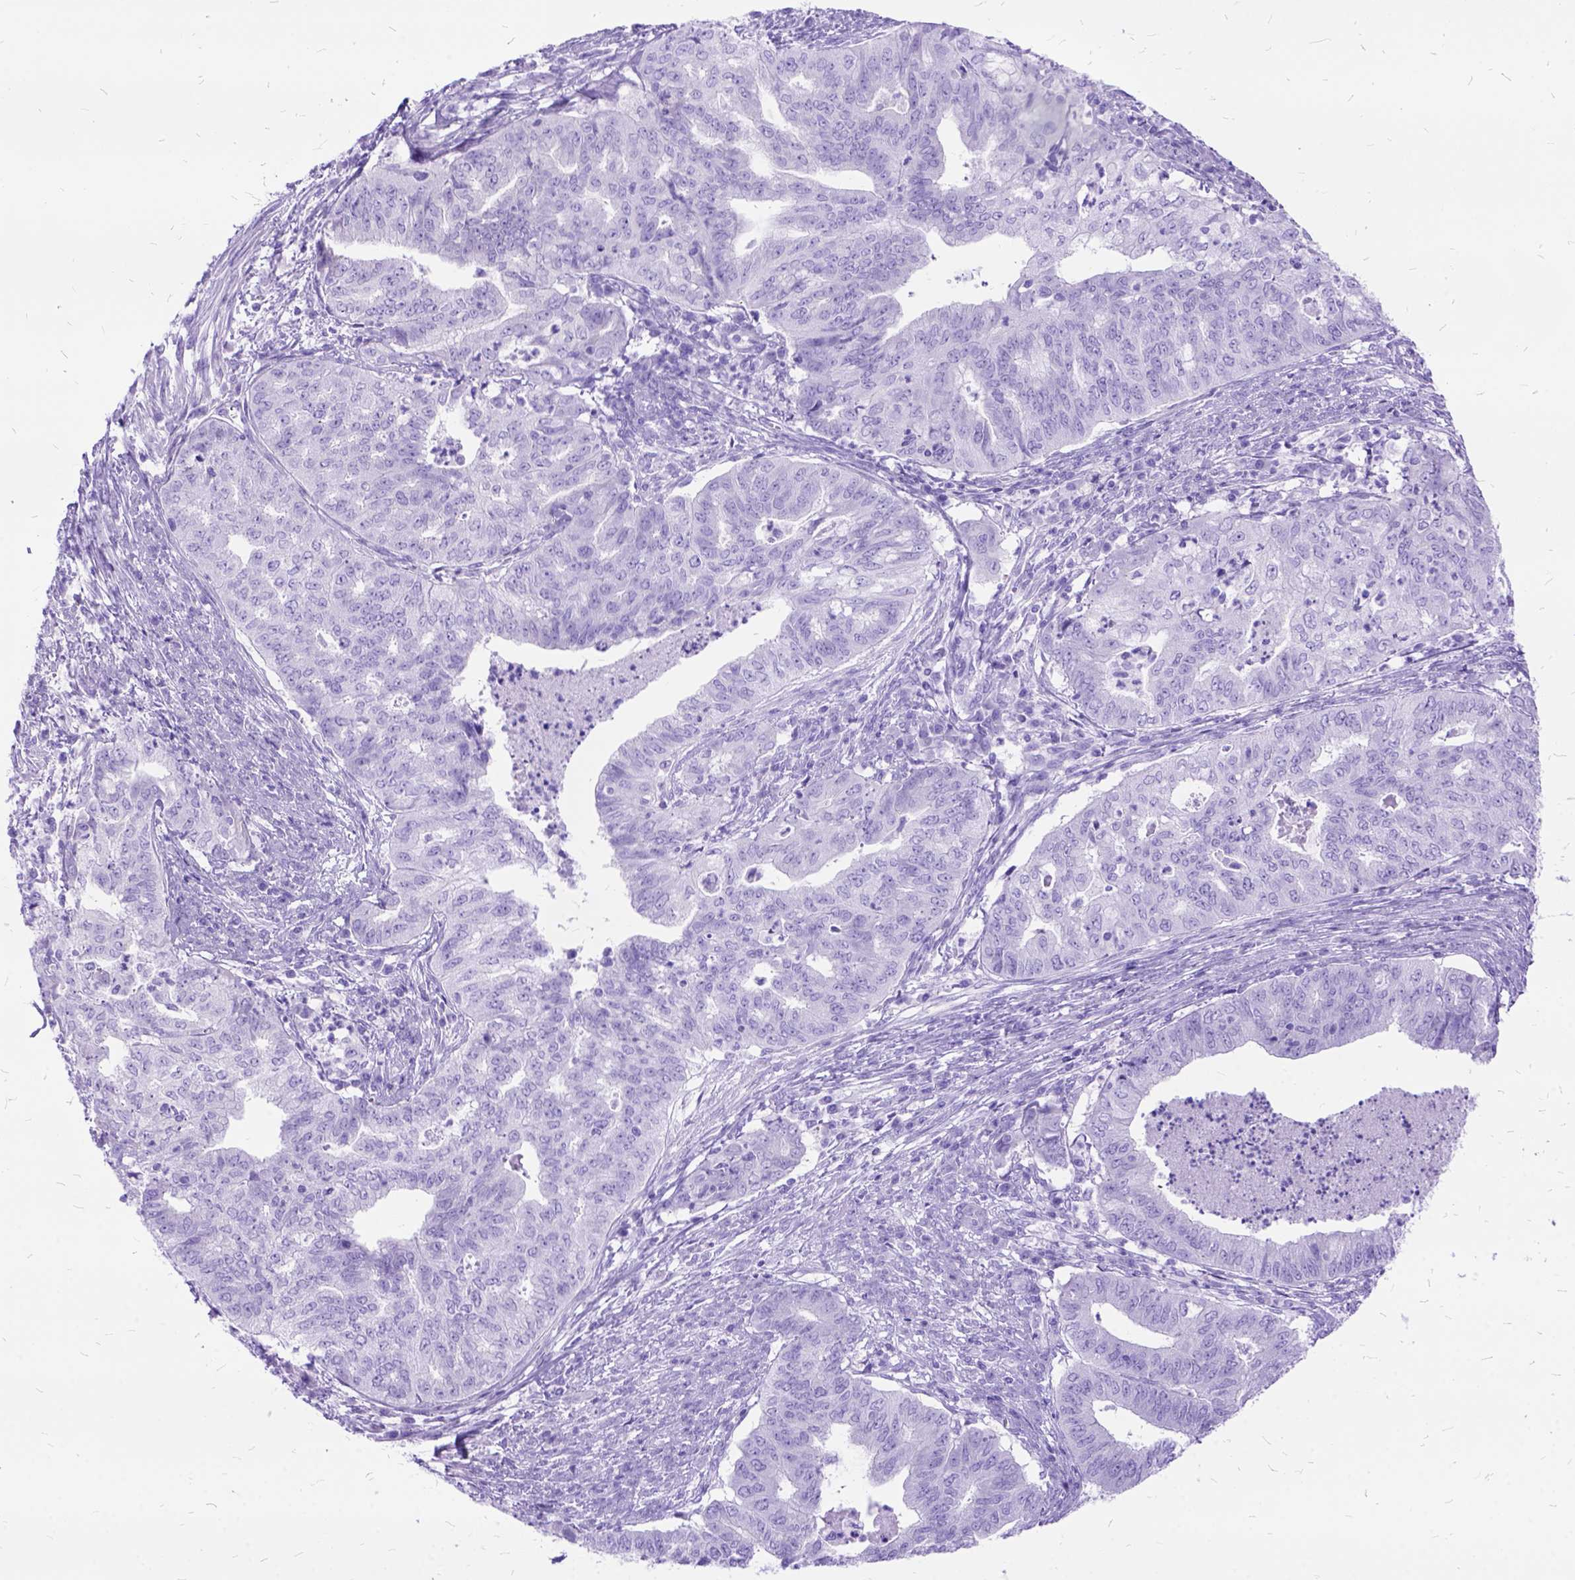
{"staining": {"intensity": "negative", "quantity": "none", "location": "none"}, "tissue": "endometrial cancer", "cell_type": "Tumor cells", "image_type": "cancer", "snomed": [{"axis": "morphology", "description": "Adenocarcinoma, NOS"}, {"axis": "topography", "description": "Endometrium"}], "caption": "Endometrial adenocarcinoma was stained to show a protein in brown. There is no significant expression in tumor cells.", "gene": "DNAH2", "patient": {"sex": "female", "age": 79}}